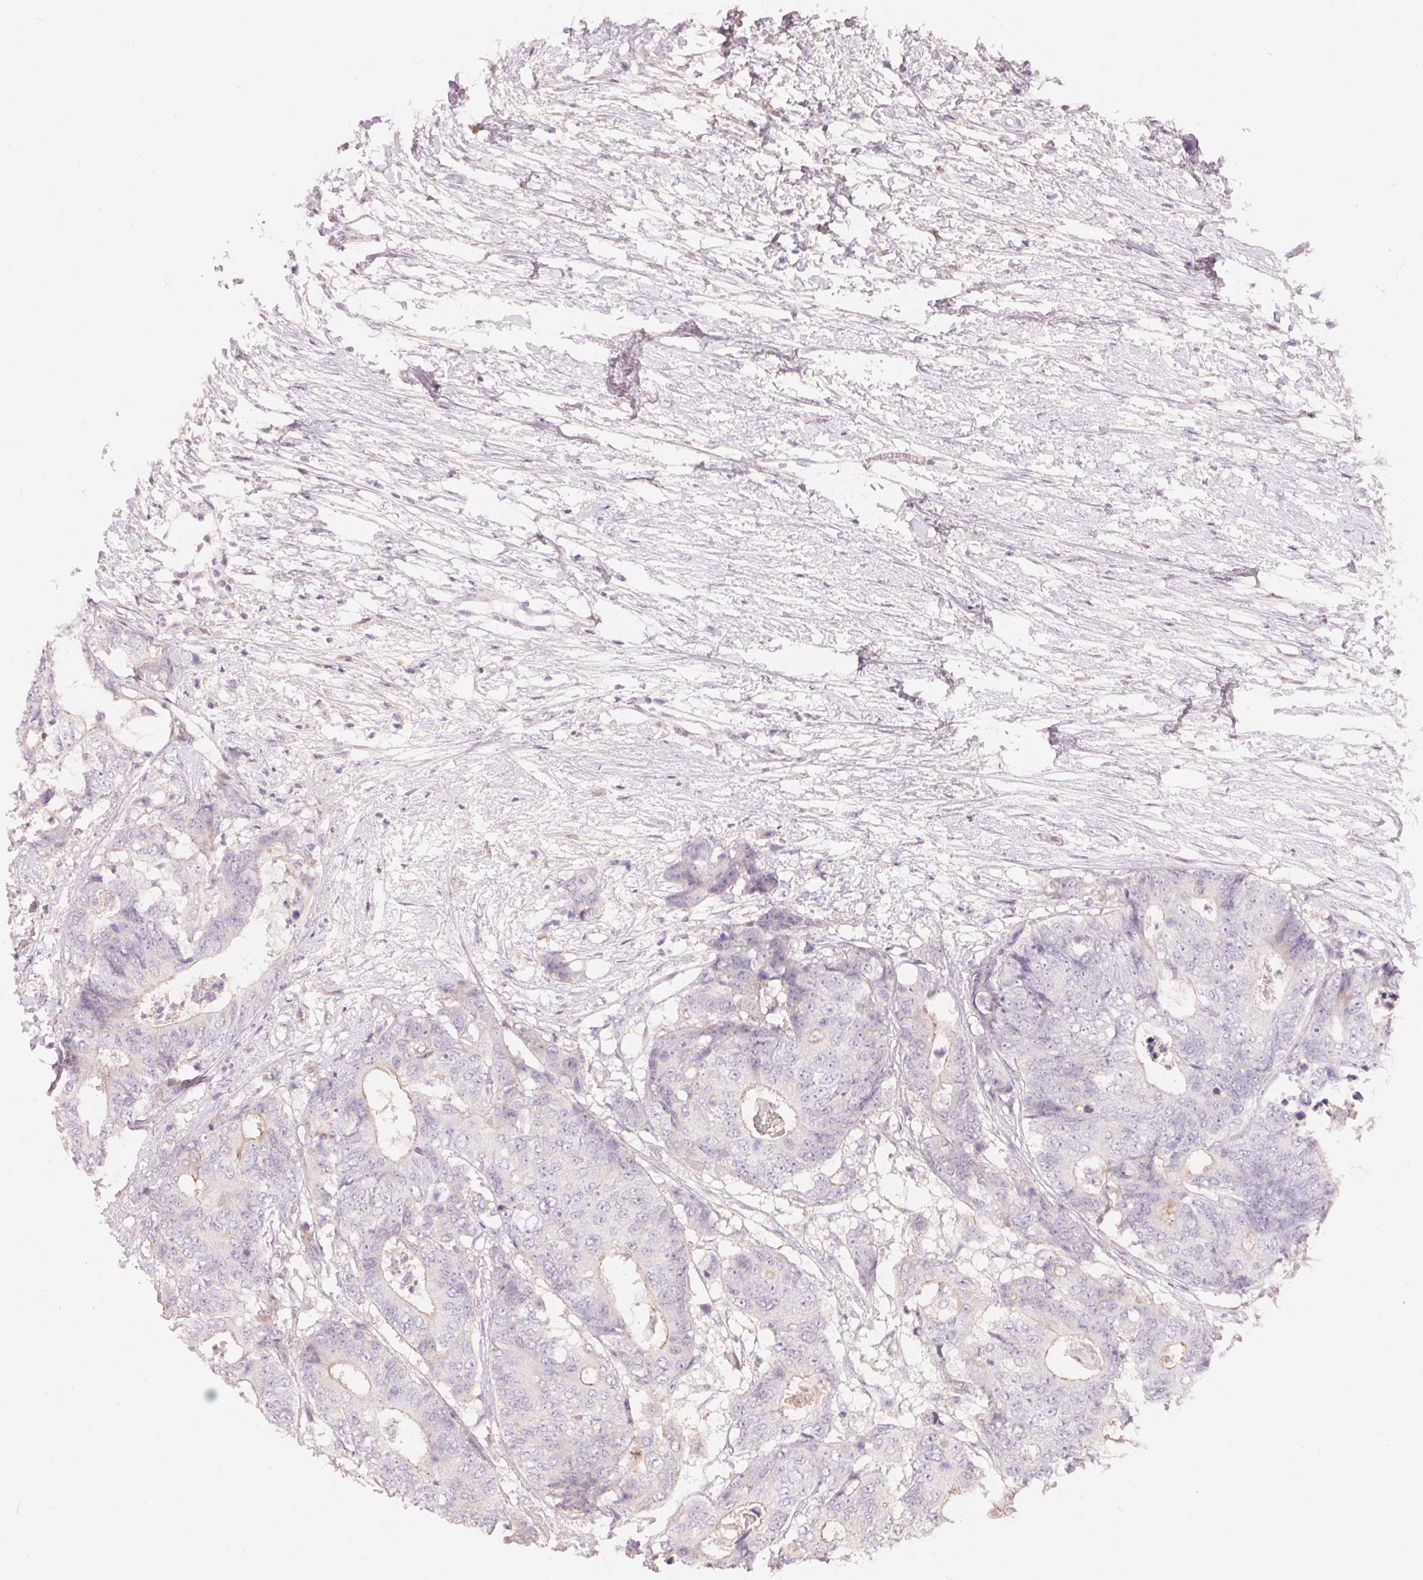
{"staining": {"intensity": "weak", "quantity": "<25%", "location": "cytoplasmic/membranous"}, "tissue": "colorectal cancer", "cell_type": "Tumor cells", "image_type": "cancer", "snomed": [{"axis": "morphology", "description": "Adenocarcinoma, NOS"}, {"axis": "topography", "description": "Colon"}], "caption": "Tumor cells show no significant staining in colorectal cancer.", "gene": "TP53AIP1", "patient": {"sex": "female", "age": 48}}